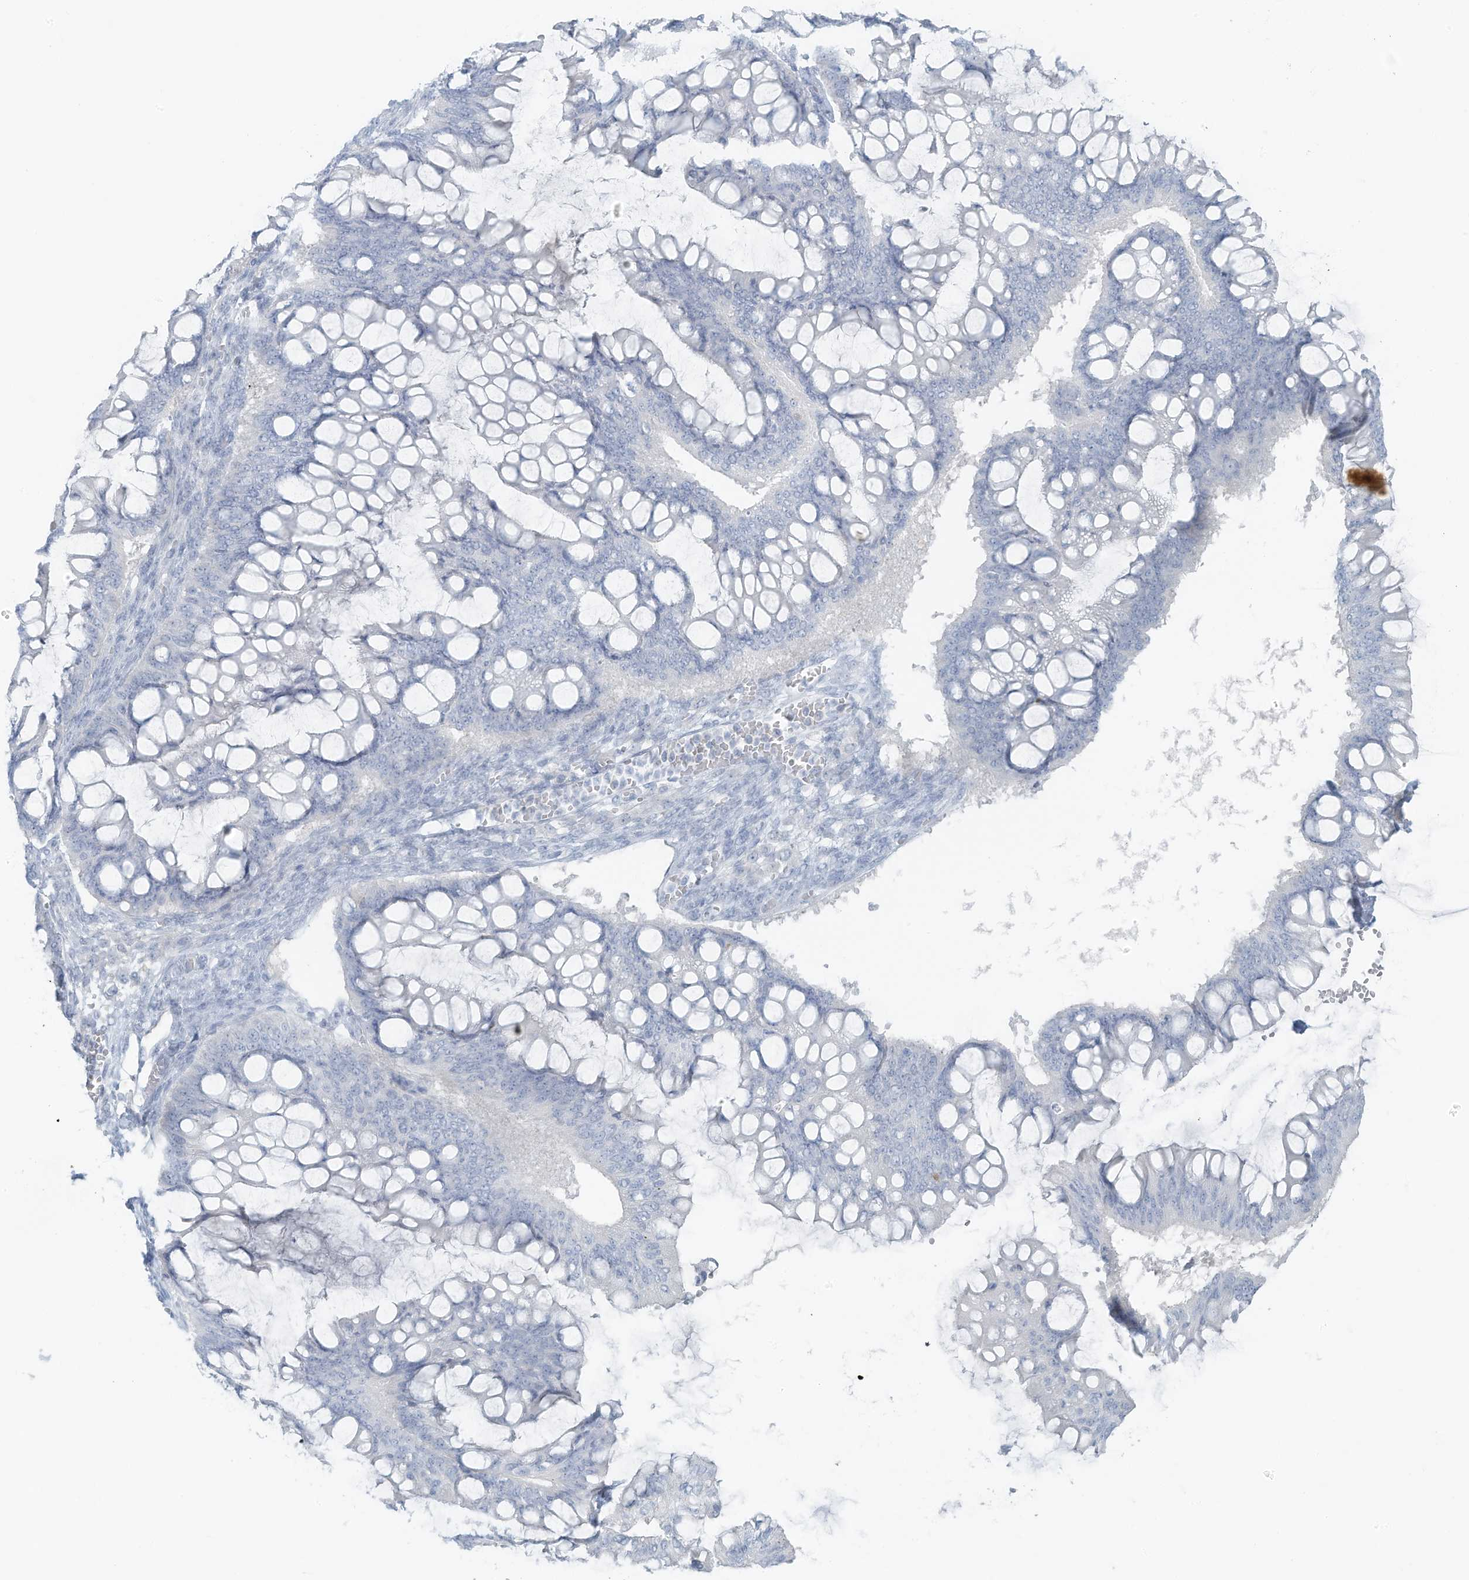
{"staining": {"intensity": "negative", "quantity": "none", "location": "none"}, "tissue": "ovarian cancer", "cell_type": "Tumor cells", "image_type": "cancer", "snomed": [{"axis": "morphology", "description": "Cystadenocarcinoma, mucinous, NOS"}, {"axis": "topography", "description": "Ovary"}], "caption": "Tumor cells are negative for brown protein staining in ovarian mucinous cystadenocarcinoma.", "gene": "SLC25A43", "patient": {"sex": "female", "age": 73}}